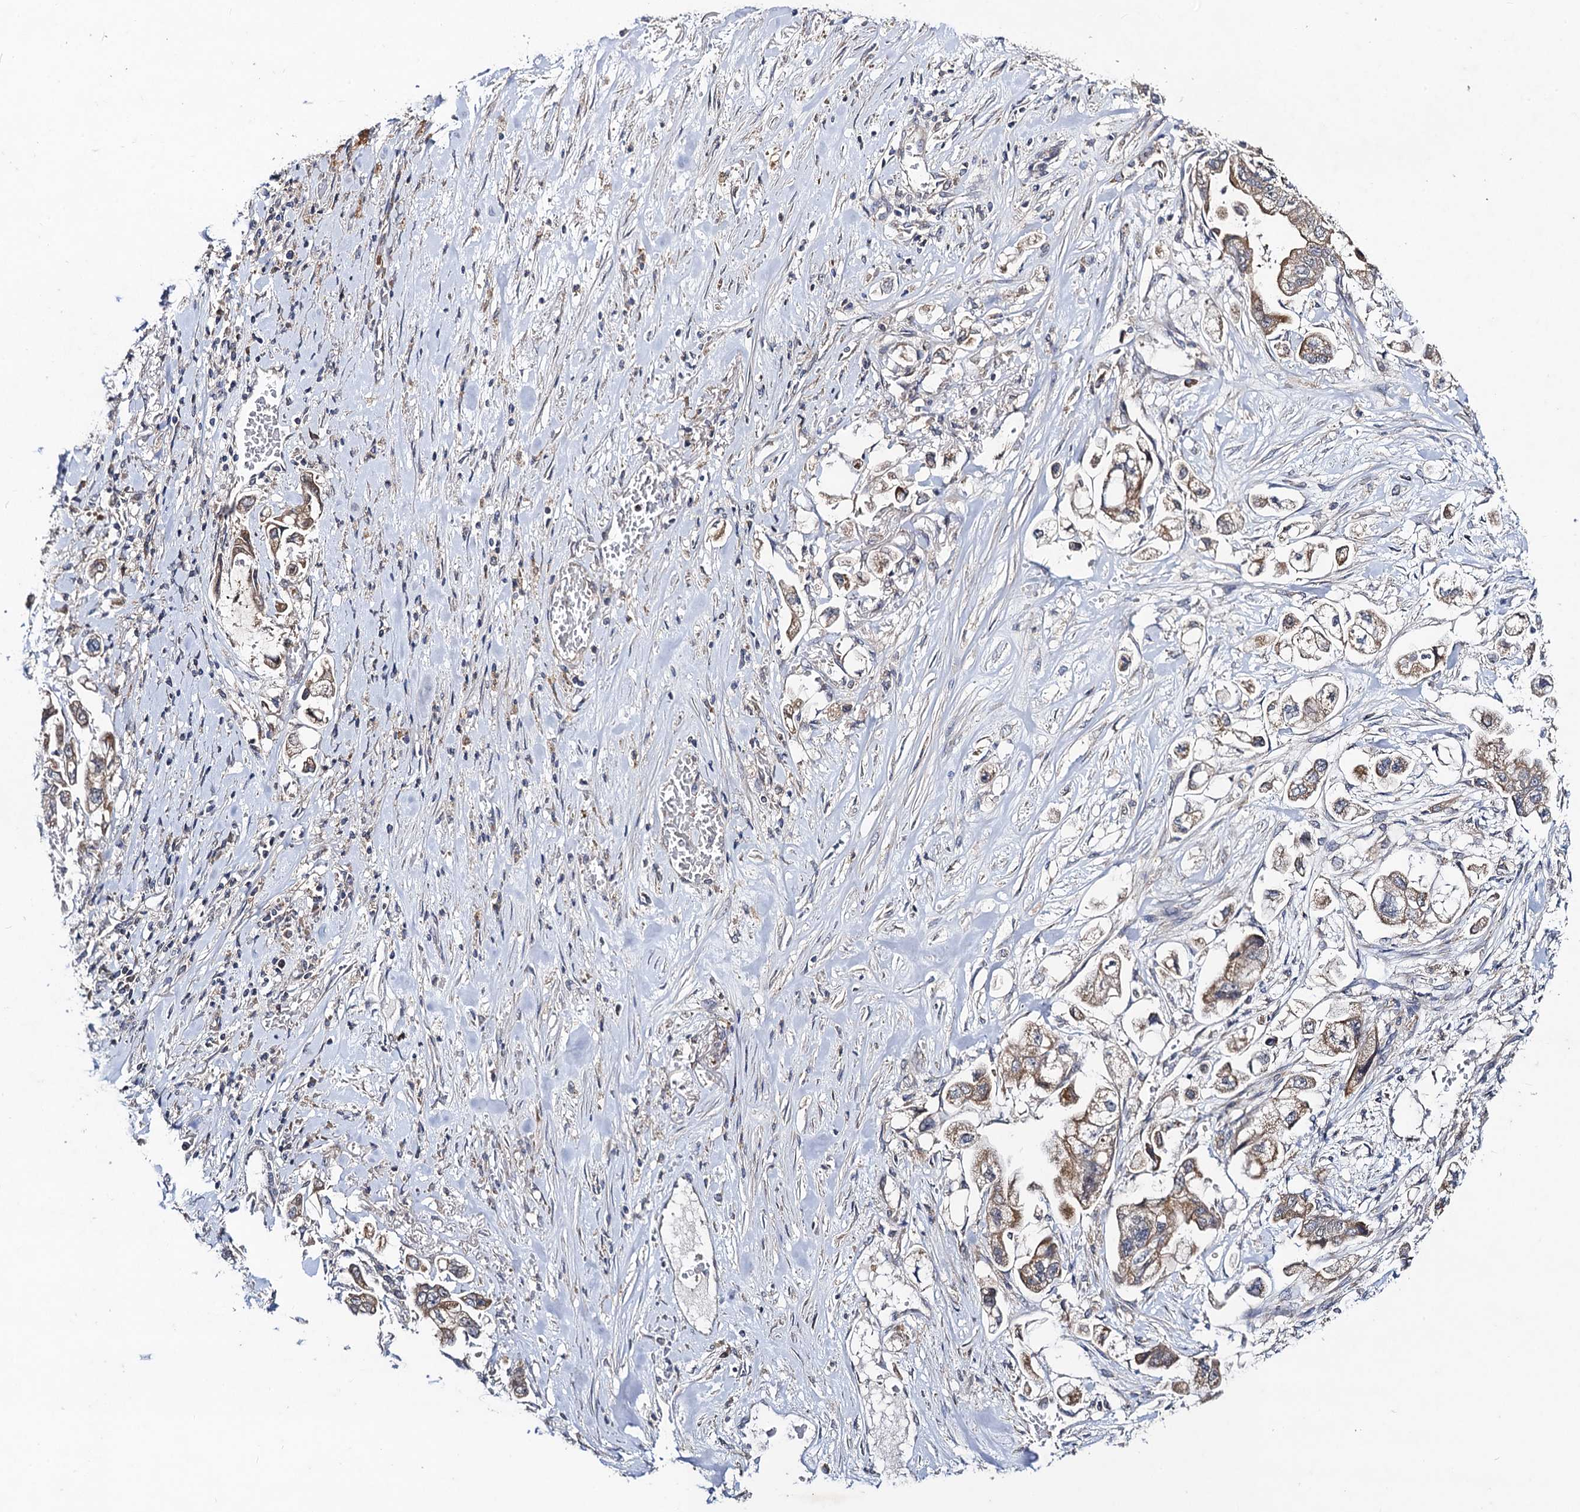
{"staining": {"intensity": "moderate", "quantity": "25%-75%", "location": "cytoplasmic/membranous"}, "tissue": "stomach cancer", "cell_type": "Tumor cells", "image_type": "cancer", "snomed": [{"axis": "morphology", "description": "Adenocarcinoma, NOS"}, {"axis": "topography", "description": "Stomach"}], "caption": "DAB immunohistochemical staining of human stomach adenocarcinoma reveals moderate cytoplasmic/membranous protein staining in about 25%-75% of tumor cells. (DAB (3,3'-diaminobenzidine) IHC, brown staining for protein, blue staining for nuclei).", "gene": "VPS37D", "patient": {"sex": "male", "age": 62}}